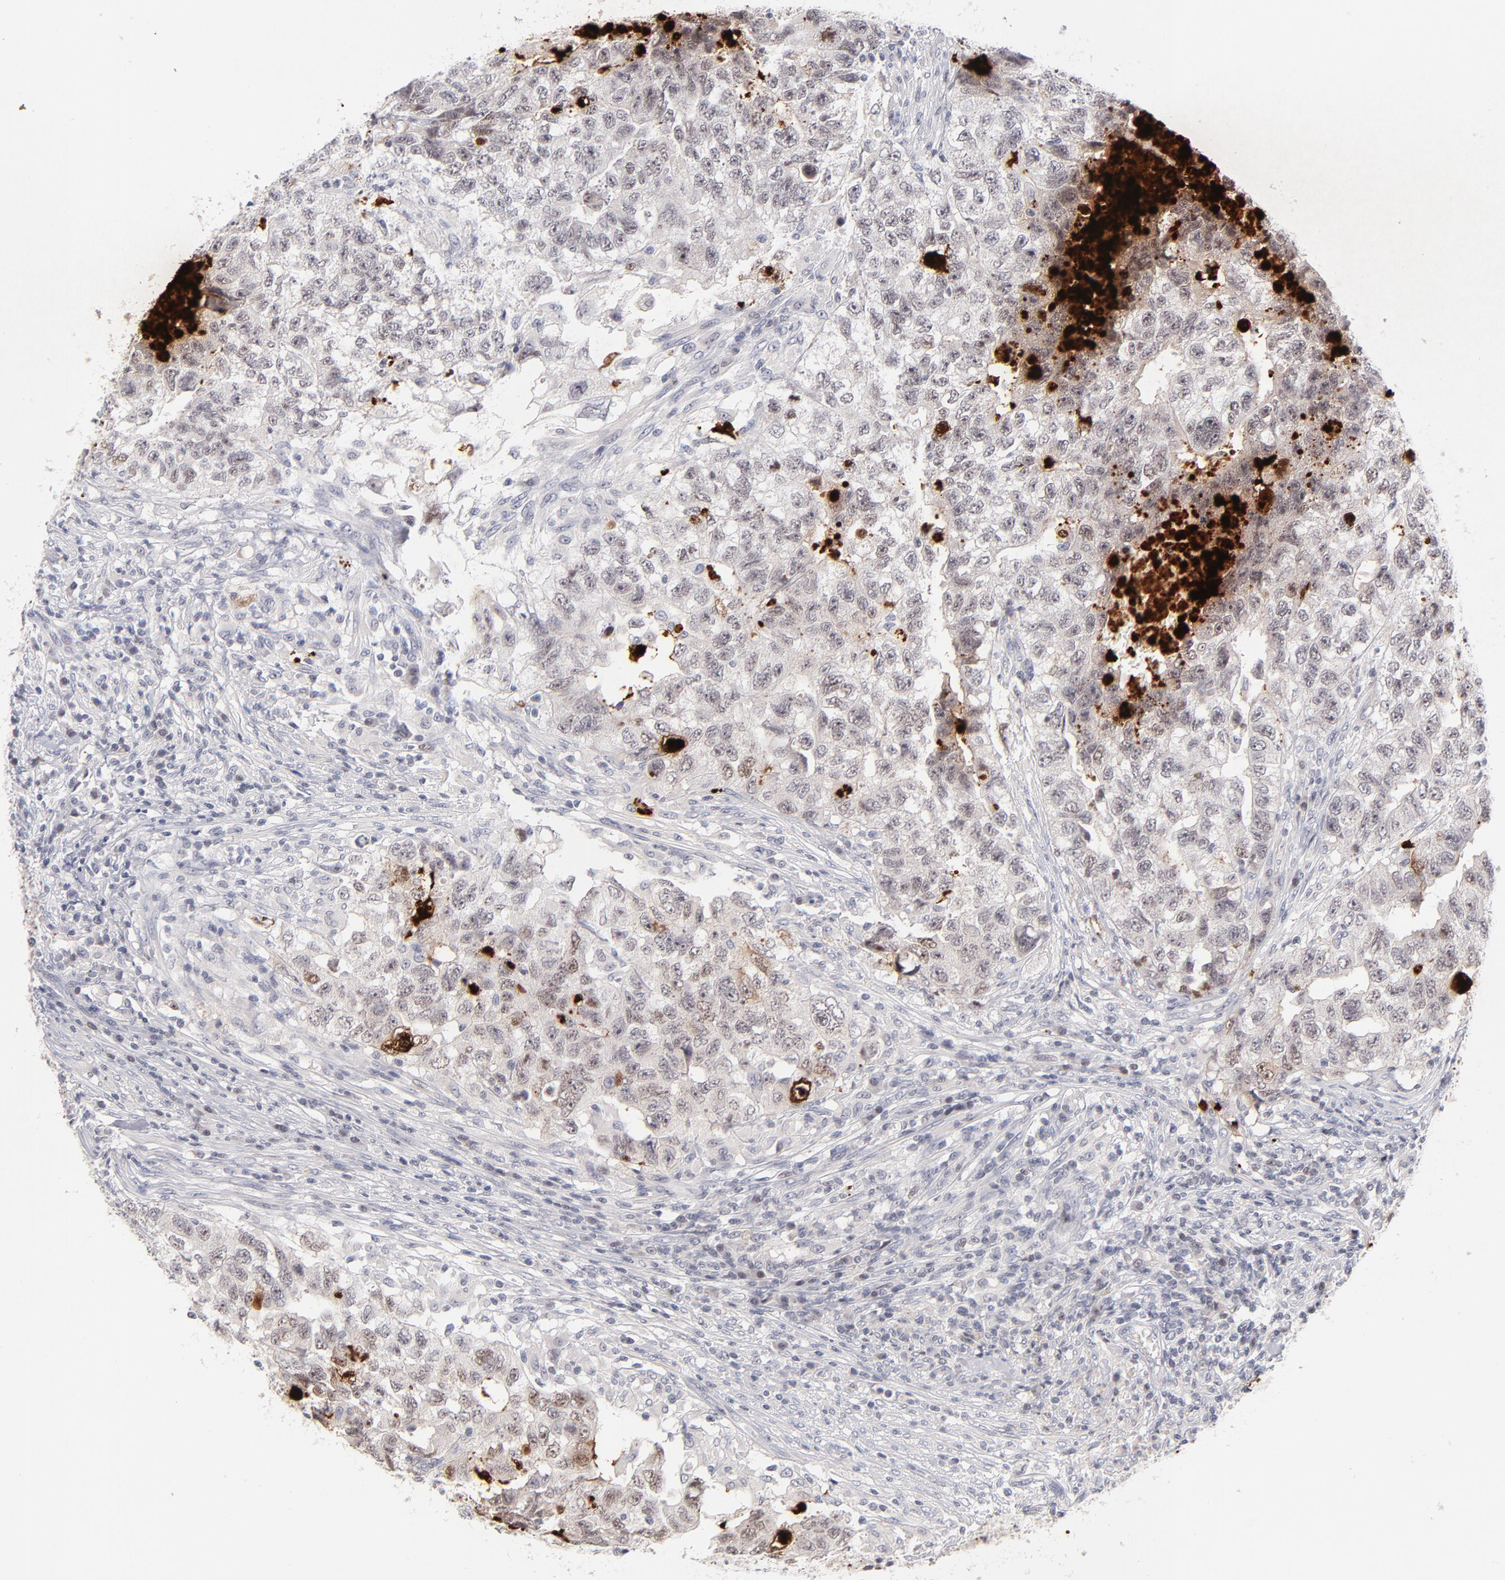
{"staining": {"intensity": "moderate", "quantity": "<25%", "location": "nuclear"}, "tissue": "testis cancer", "cell_type": "Tumor cells", "image_type": "cancer", "snomed": [{"axis": "morphology", "description": "Carcinoma, Embryonal, NOS"}, {"axis": "topography", "description": "Testis"}], "caption": "The histopathology image shows staining of testis embryonal carcinoma, revealing moderate nuclear protein expression (brown color) within tumor cells.", "gene": "PARP1", "patient": {"sex": "male", "age": 21}}